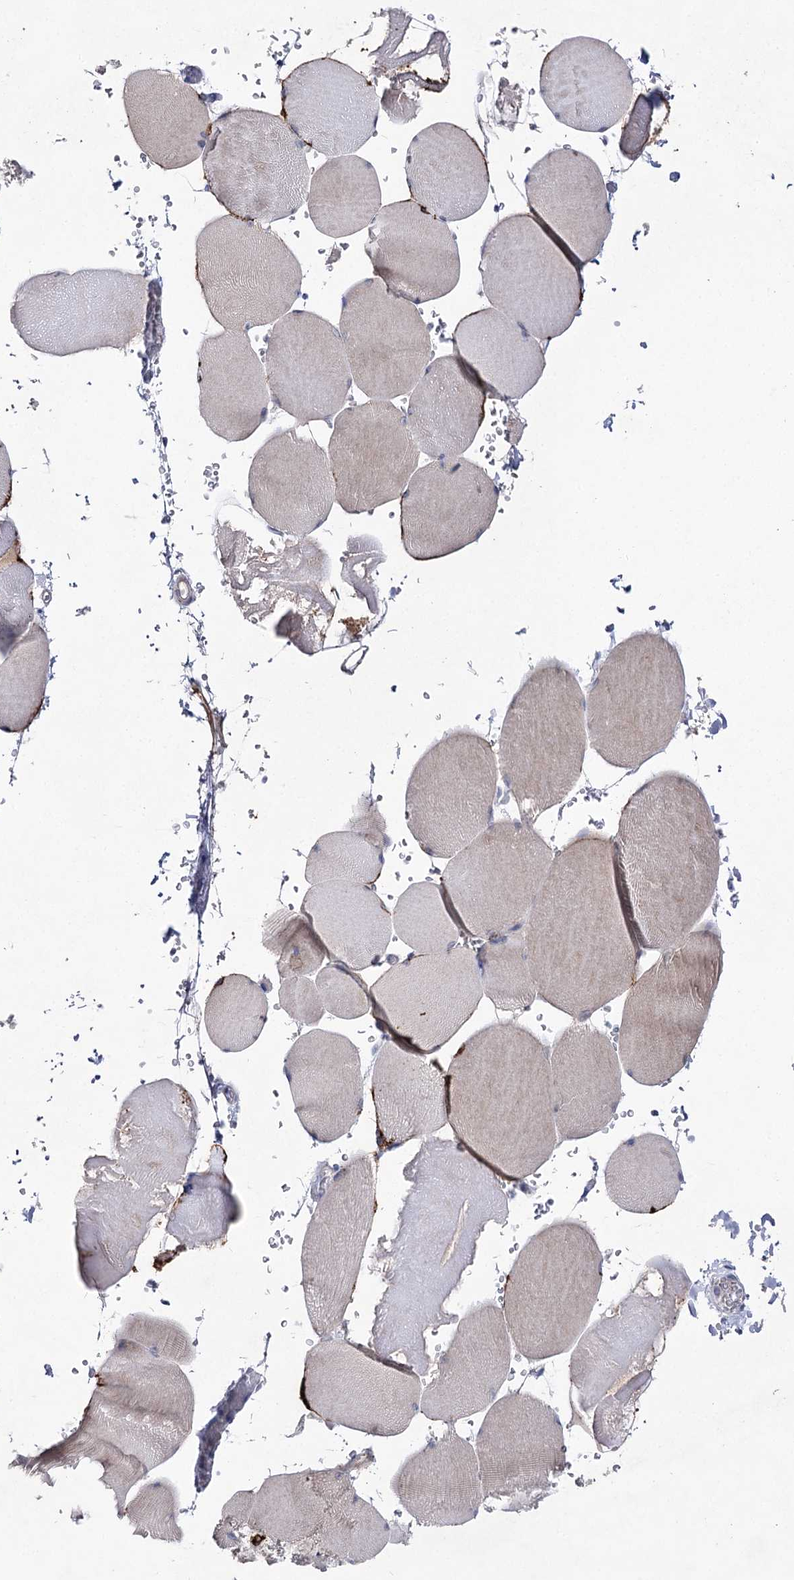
{"staining": {"intensity": "weak", "quantity": ">75%", "location": "cytoplasmic/membranous"}, "tissue": "skeletal muscle", "cell_type": "Myocytes", "image_type": "normal", "snomed": [{"axis": "morphology", "description": "Normal tissue, NOS"}, {"axis": "topography", "description": "Skeletal muscle"}, {"axis": "topography", "description": "Head-Neck"}], "caption": "Protein expression analysis of benign skeletal muscle shows weak cytoplasmic/membranous staining in approximately >75% of myocytes. Nuclei are stained in blue.", "gene": "LRRC14B", "patient": {"sex": "male", "age": 66}}